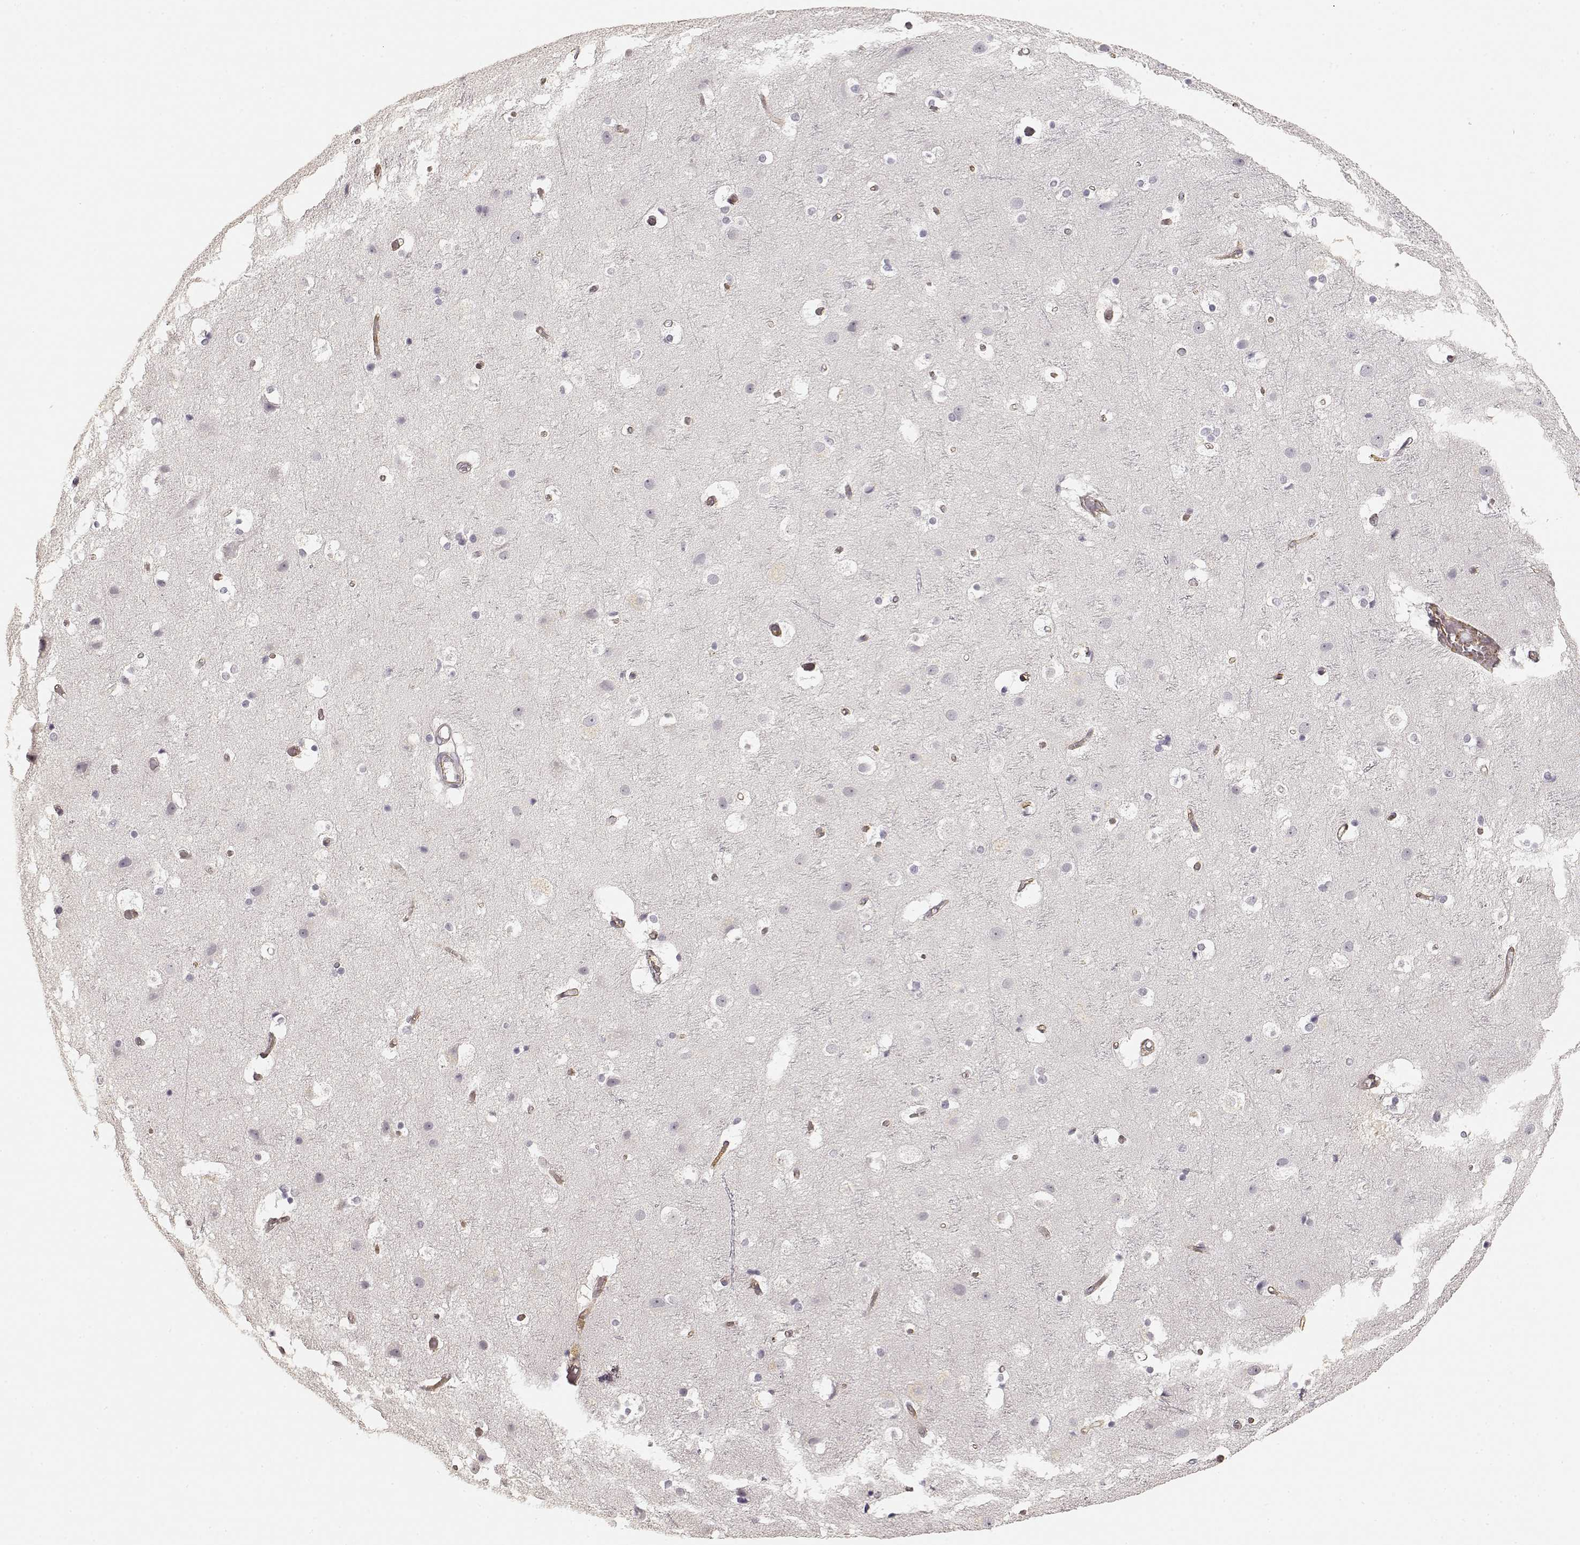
{"staining": {"intensity": "weak", "quantity": ">75%", "location": "cytoplasmic/membranous"}, "tissue": "cerebral cortex", "cell_type": "Endothelial cells", "image_type": "normal", "snomed": [{"axis": "morphology", "description": "Normal tissue, NOS"}, {"axis": "topography", "description": "Cerebral cortex"}], "caption": "Unremarkable cerebral cortex was stained to show a protein in brown. There is low levels of weak cytoplasmic/membranous expression in approximately >75% of endothelial cells. (DAB IHC, brown staining for protein, blue staining for nuclei).", "gene": "LAMA4", "patient": {"sex": "female", "age": 52}}